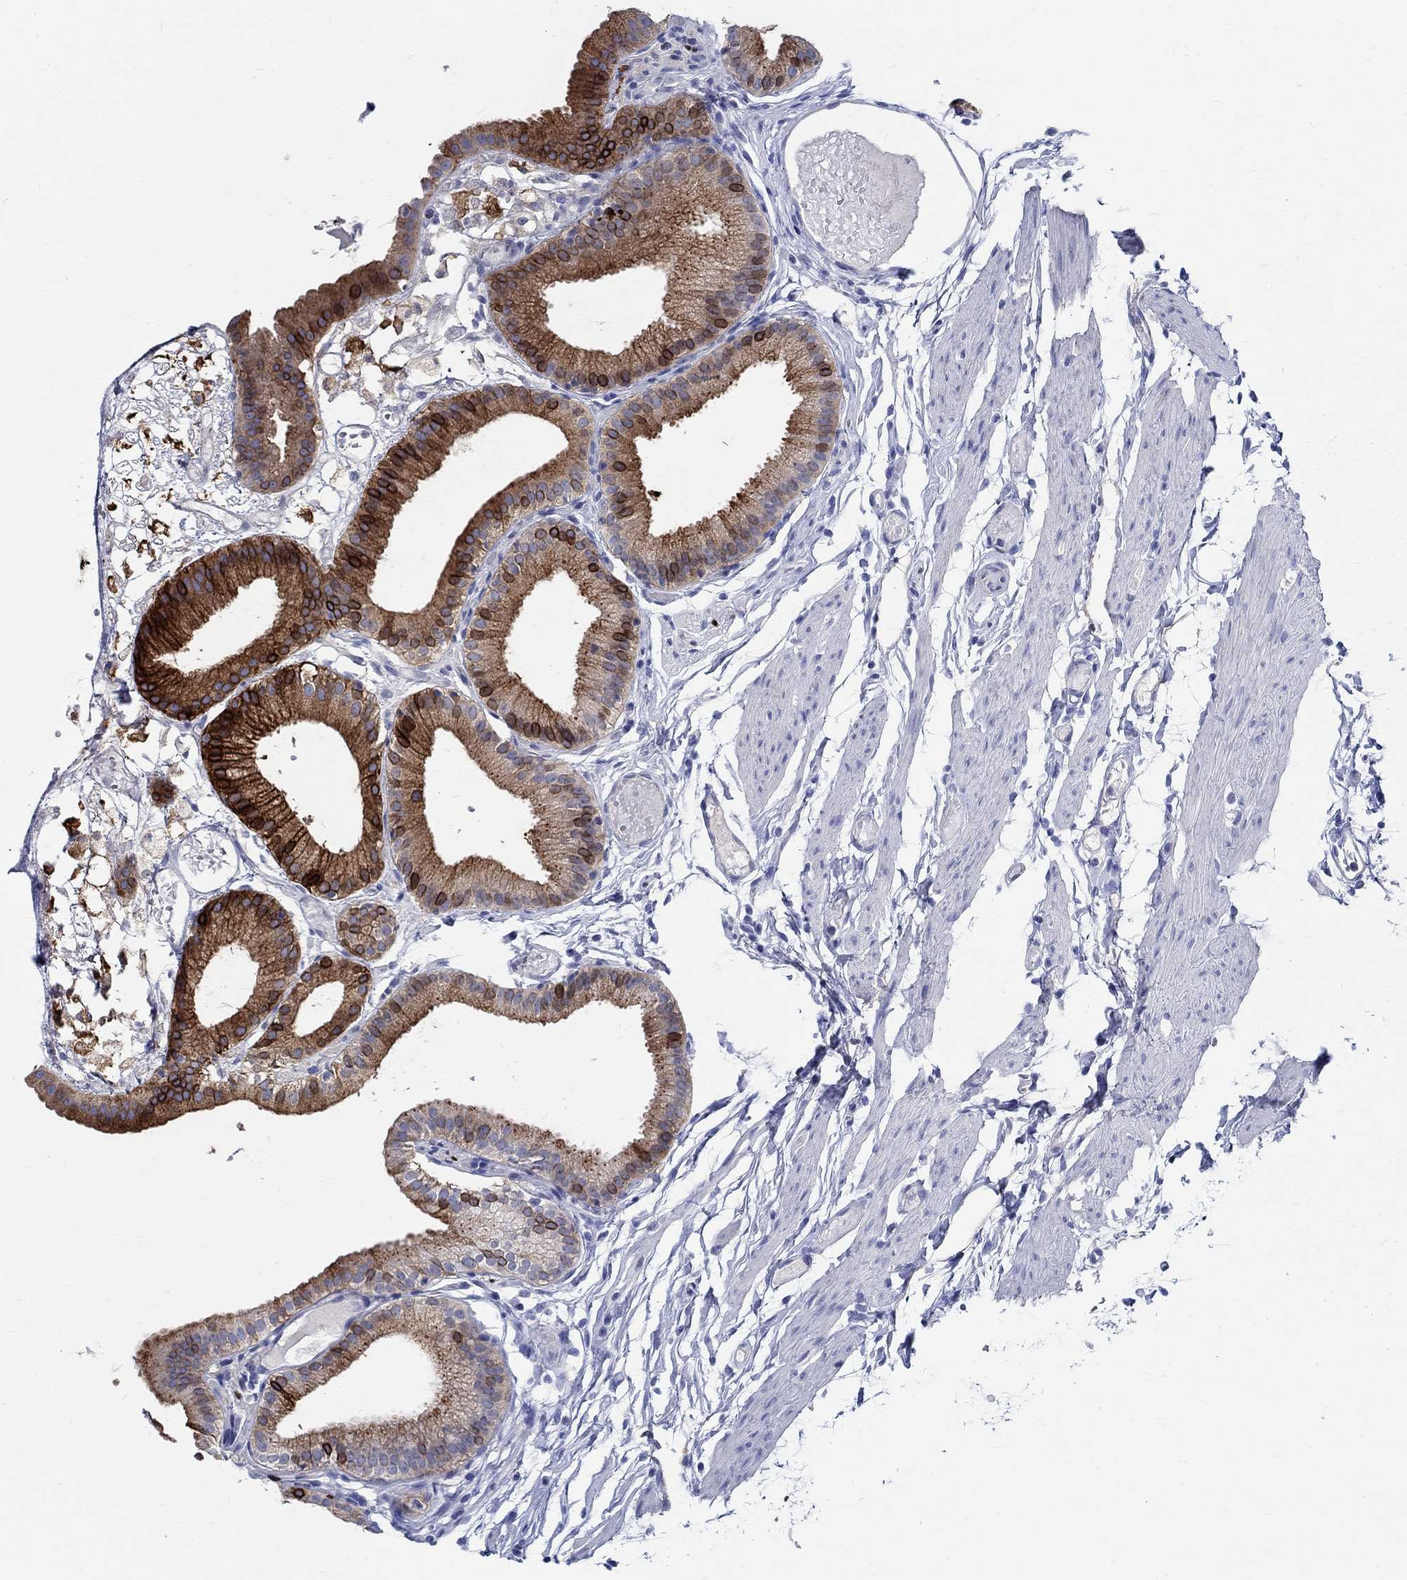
{"staining": {"intensity": "strong", "quantity": "25%-75%", "location": "cytoplasmic/membranous,nuclear"}, "tissue": "gallbladder", "cell_type": "Glandular cells", "image_type": "normal", "snomed": [{"axis": "morphology", "description": "Normal tissue, NOS"}, {"axis": "topography", "description": "Gallbladder"}], "caption": "A high-resolution image shows IHC staining of unremarkable gallbladder, which exhibits strong cytoplasmic/membranous,nuclear expression in approximately 25%-75% of glandular cells. (Stains: DAB in brown, nuclei in blue, Microscopy: brightfield microscopy at high magnification).", "gene": "SOX2", "patient": {"sex": "female", "age": 45}}